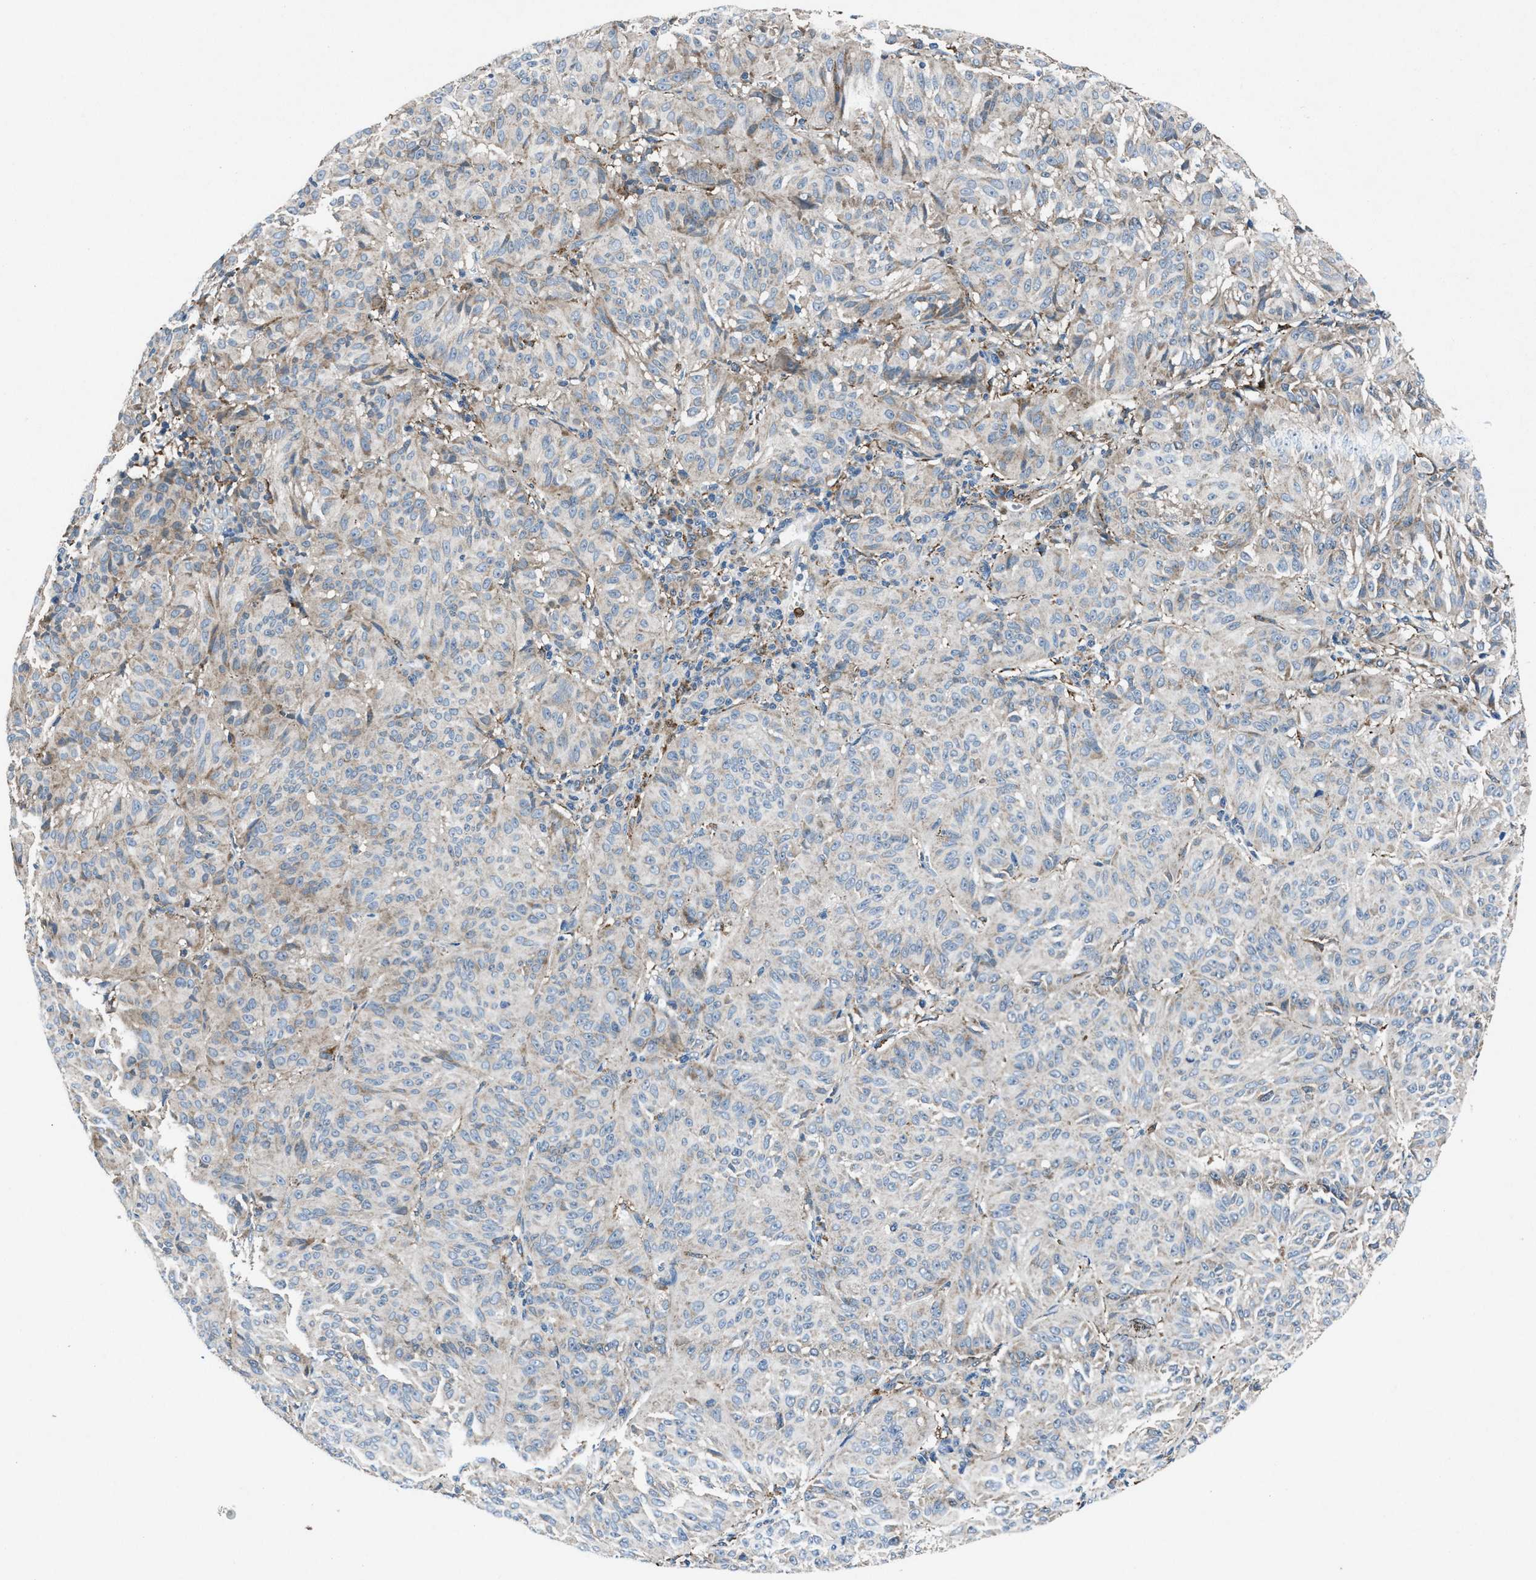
{"staining": {"intensity": "negative", "quantity": "none", "location": "none"}, "tissue": "melanoma", "cell_type": "Tumor cells", "image_type": "cancer", "snomed": [{"axis": "morphology", "description": "Malignant melanoma, NOS"}, {"axis": "topography", "description": "Skin"}], "caption": "An immunohistochemistry (IHC) histopathology image of melanoma is shown. There is no staining in tumor cells of melanoma.", "gene": "FAM221A", "patient": {"sex": "female", "age": 72}}